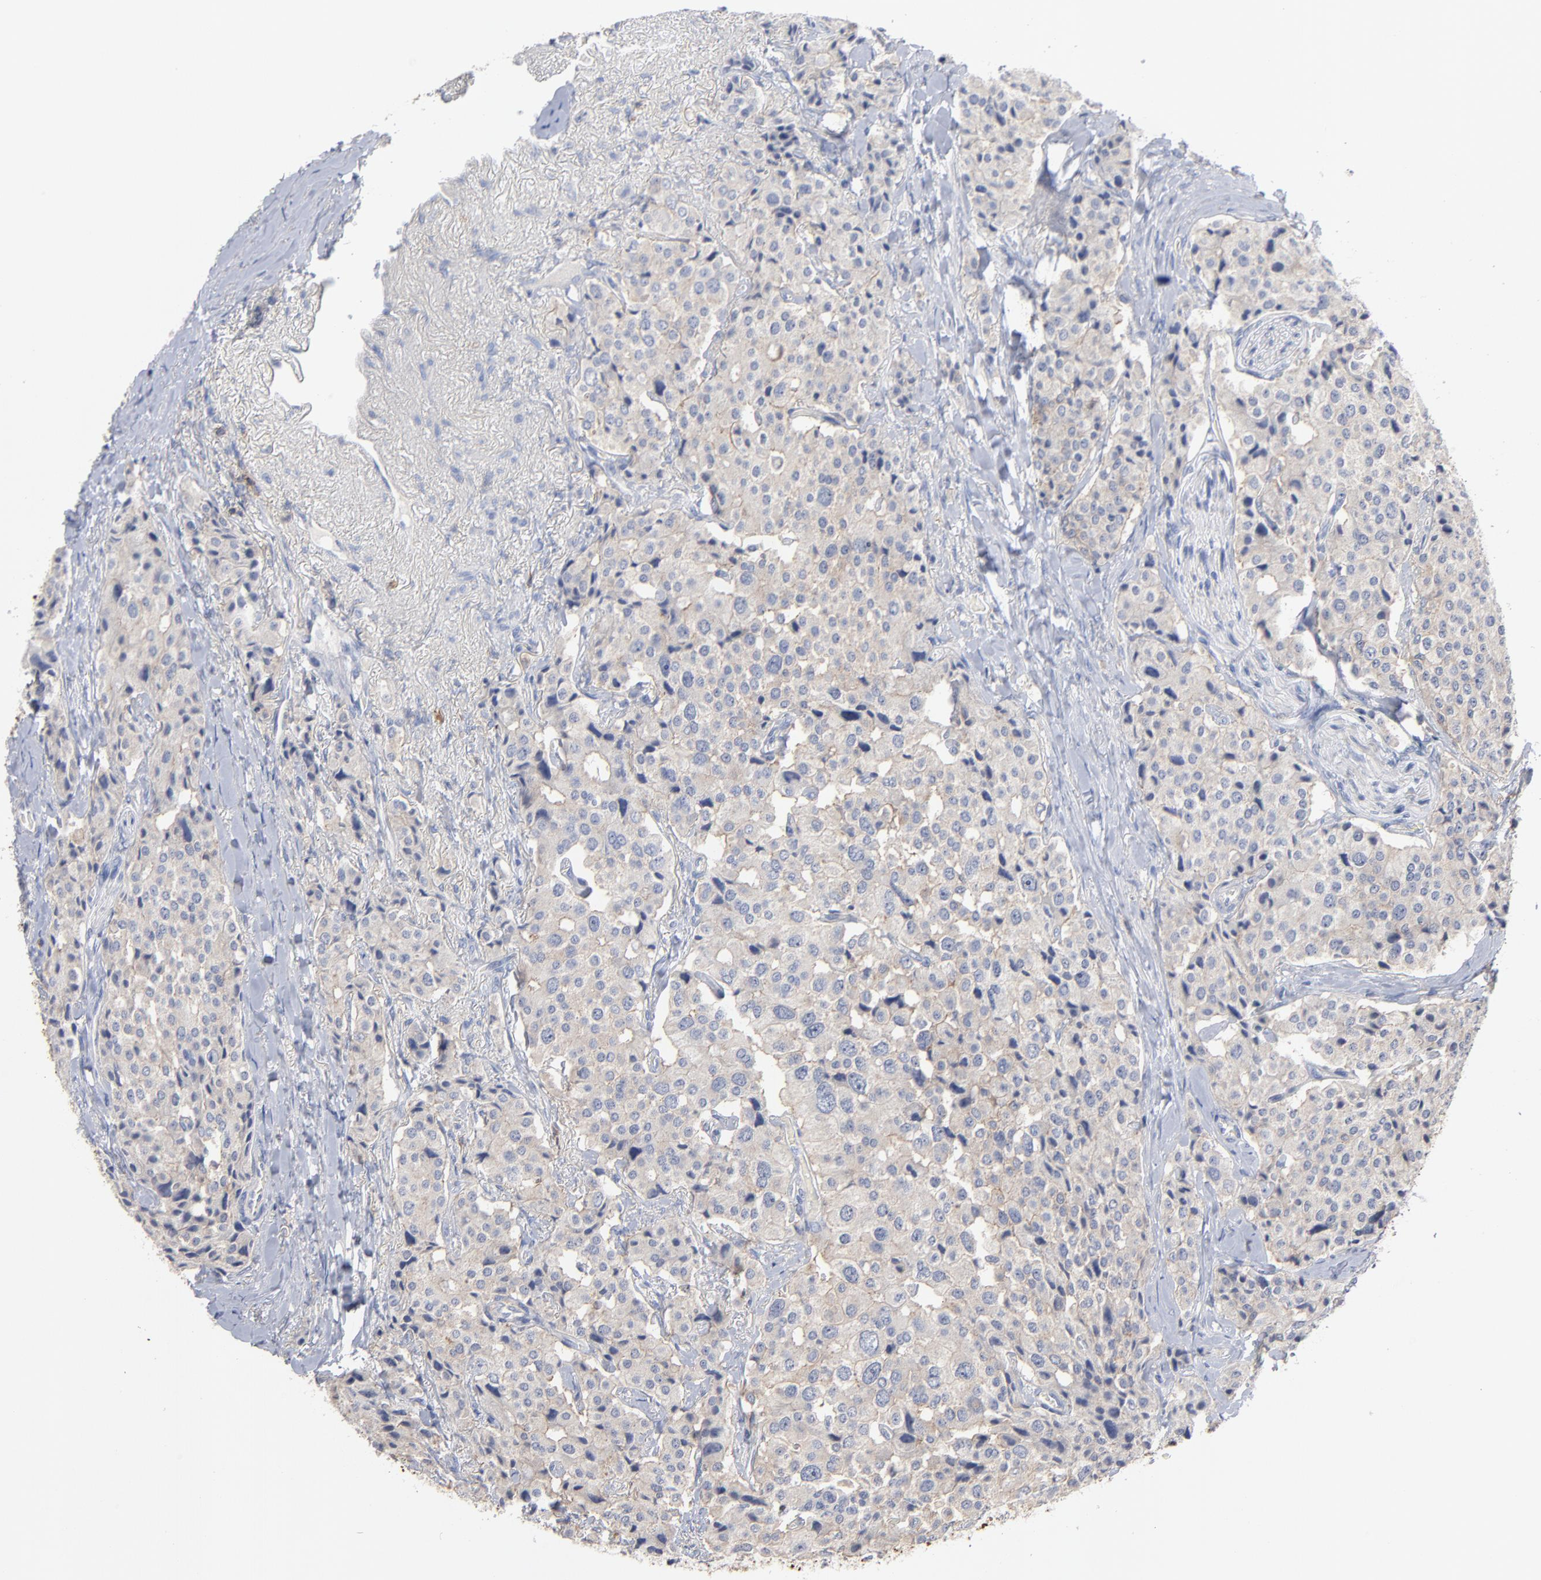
{"staining": {"intensity": "weak", "quantity": ">75%", "location": "cytoplasmic/membranous"}, "tissue": "carcinoid", "cell_type": "Tumor cells", "image_type": "cancer", "snomed": [{"axis": "morphology", "description": "Carcinoid, malignant, NOS"}, {"axis": "topography", "description": "Colon"}], "caption": "This micrograph shows immunohistochemistry (IHC) staining of human malignant carcinoid, with low weak cytoplasmic/membranous expression in approximately >75% of tumor cells.", "gene": "PDLIM2", "patient": {"sex": "female", "age": 61}}